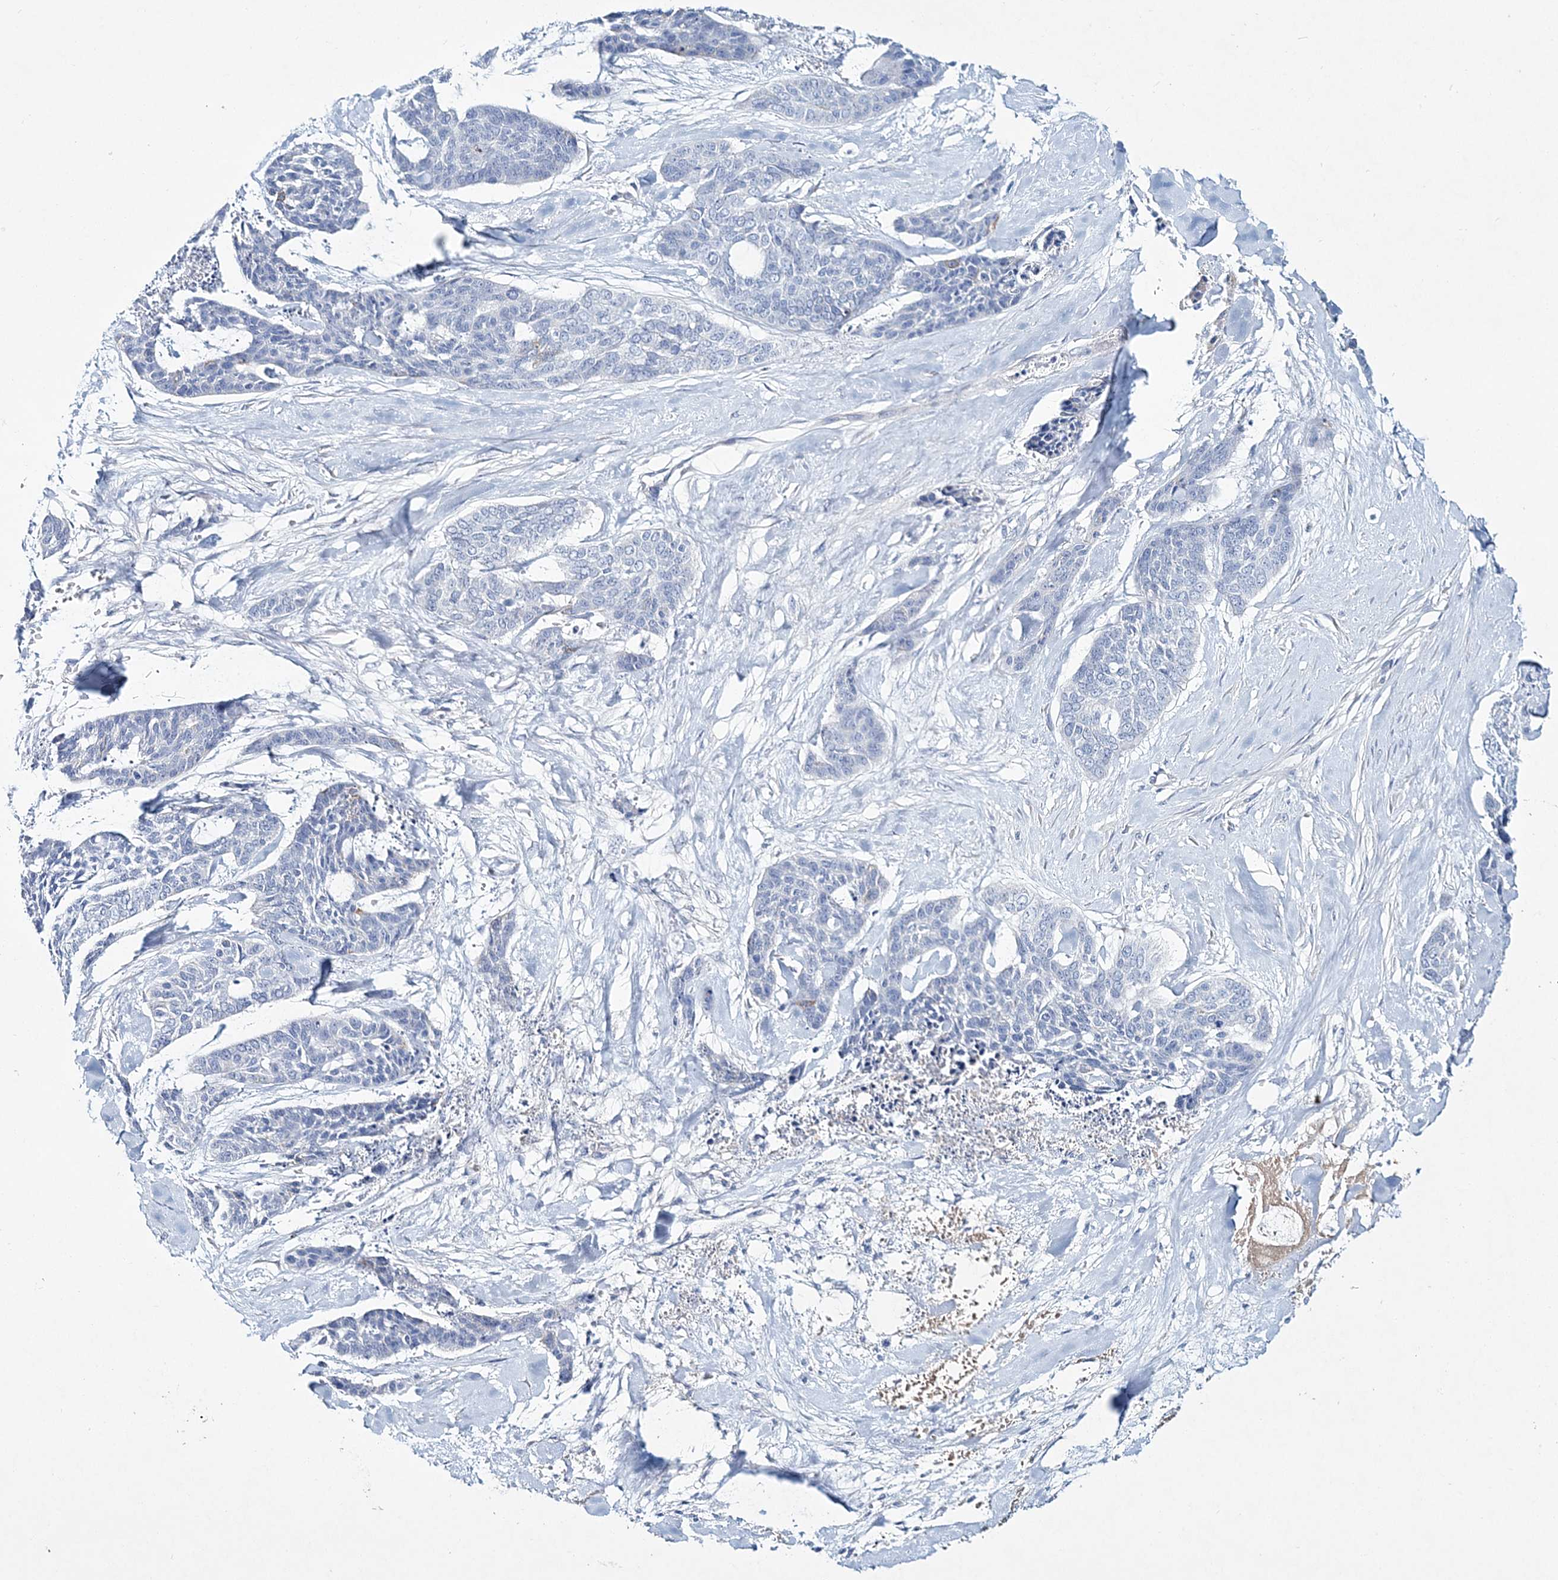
{"staining": {"intensity": "negative", "quantity": "none", "location": "none"}, "tissue": "skin cancer", "cell_type": "Tumor cells", "image_type": "cancer", "snomed": [{"axis": "morphology", "description": "Basal cell carcinoma"}, {"axis": "topography", "description": "Skin"}], "caption": "A photomicrograph of basal cell carcinoma (skin) stained for a protein demonstrates no brown staining in tumor cells. Nuclei are stained in blue.", "gene": "ADGRL1", "patient": {"sex": "female", "age": 64}}